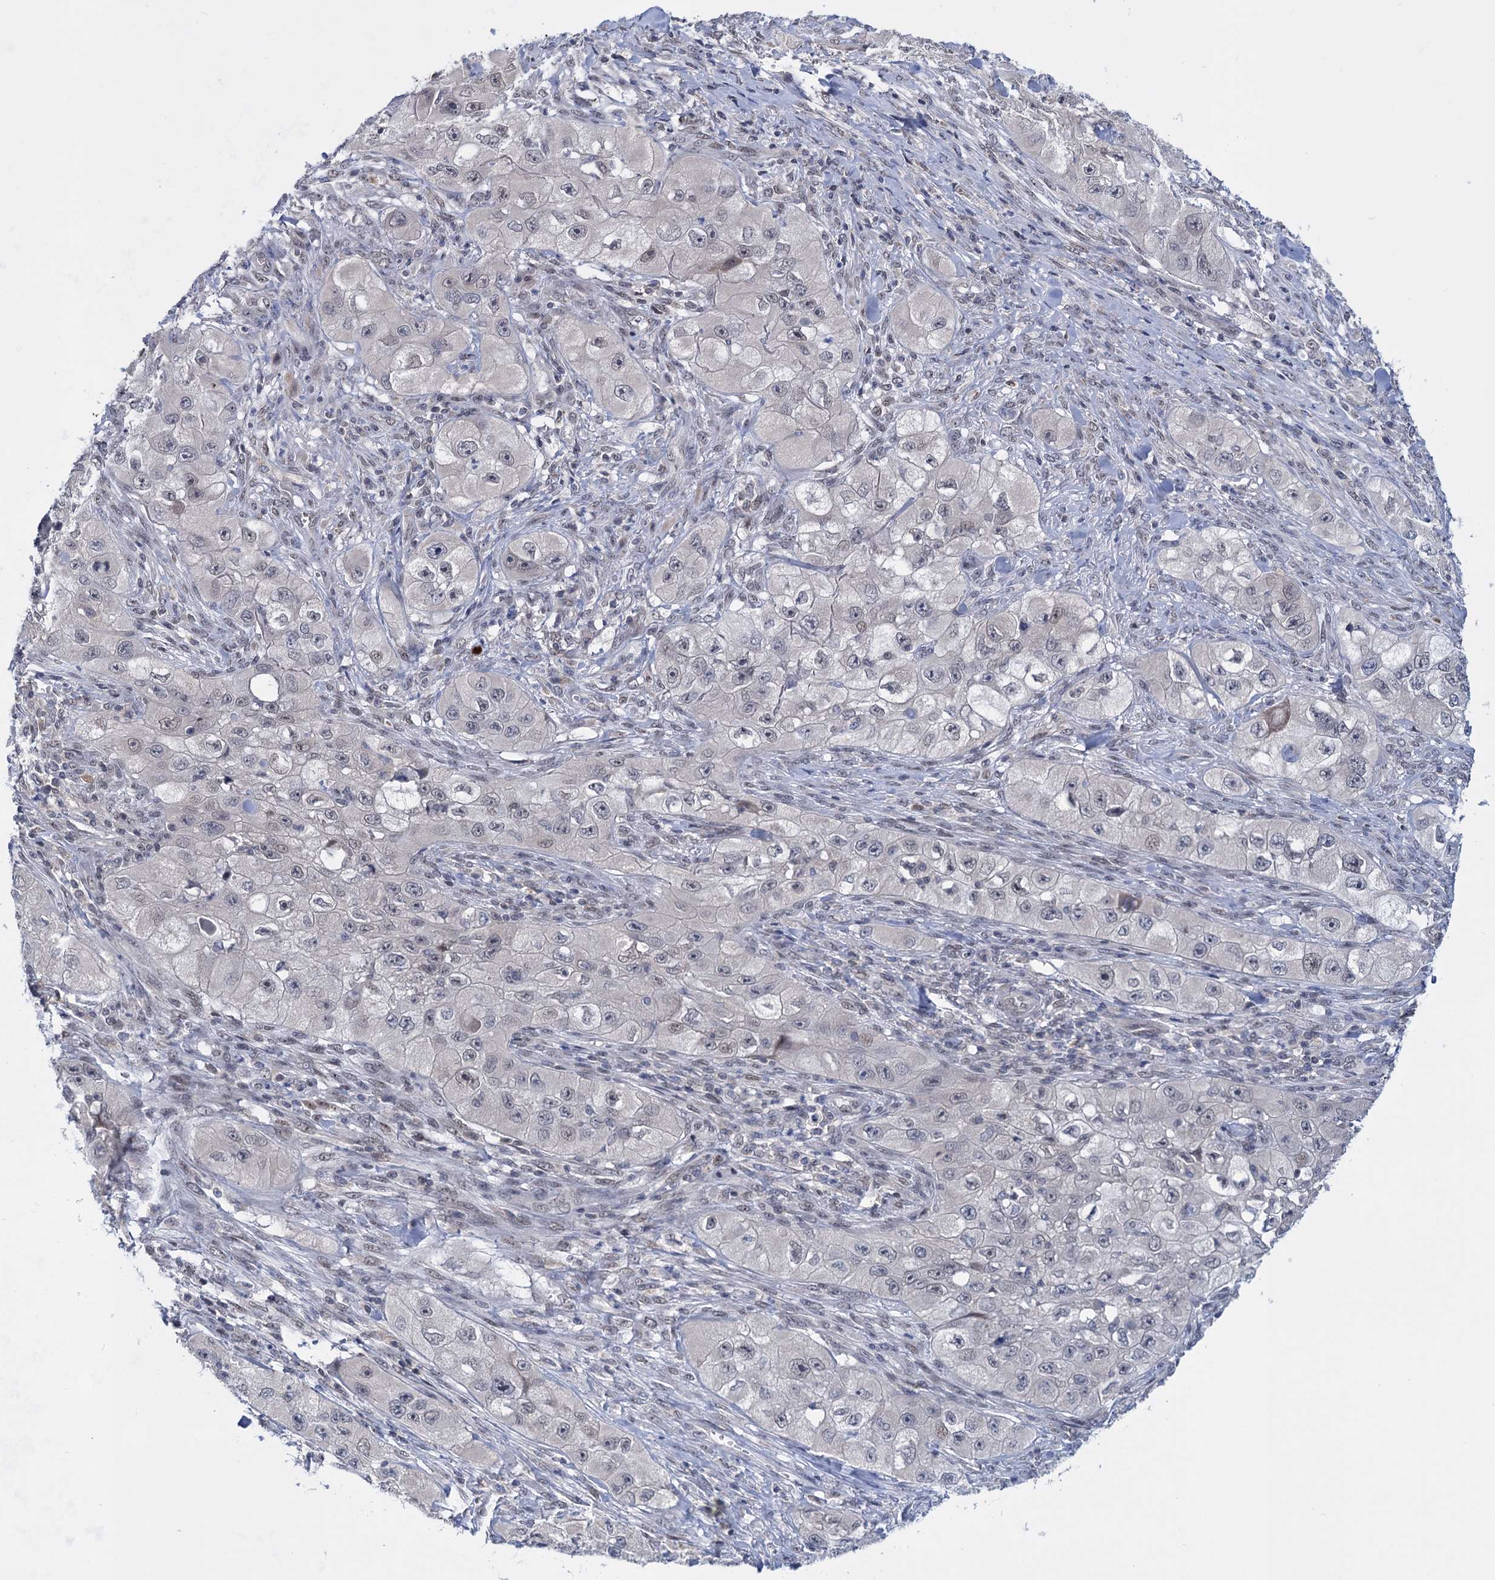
{"staining": {"intensity": "negative", "quantity": "none", "location": "none"}, "tissue": "skin cancer", "cell_type": "Tumor cells", "image_type": "cancer", "snomed": [{"axis": "morphology", "description": "Squamous cell carcinoma, NOS"}, {"axis": "topography", "description": "Skin"}, {"axis": "topography", "description": "Subcutis"}], "caption": "An immunohistochemistry micrograph of skin cancer is shown. There is no staining in tumor cells of skin cancer.", "gene": "TTC17", "patient": {"sex": "male", "age": 73}}